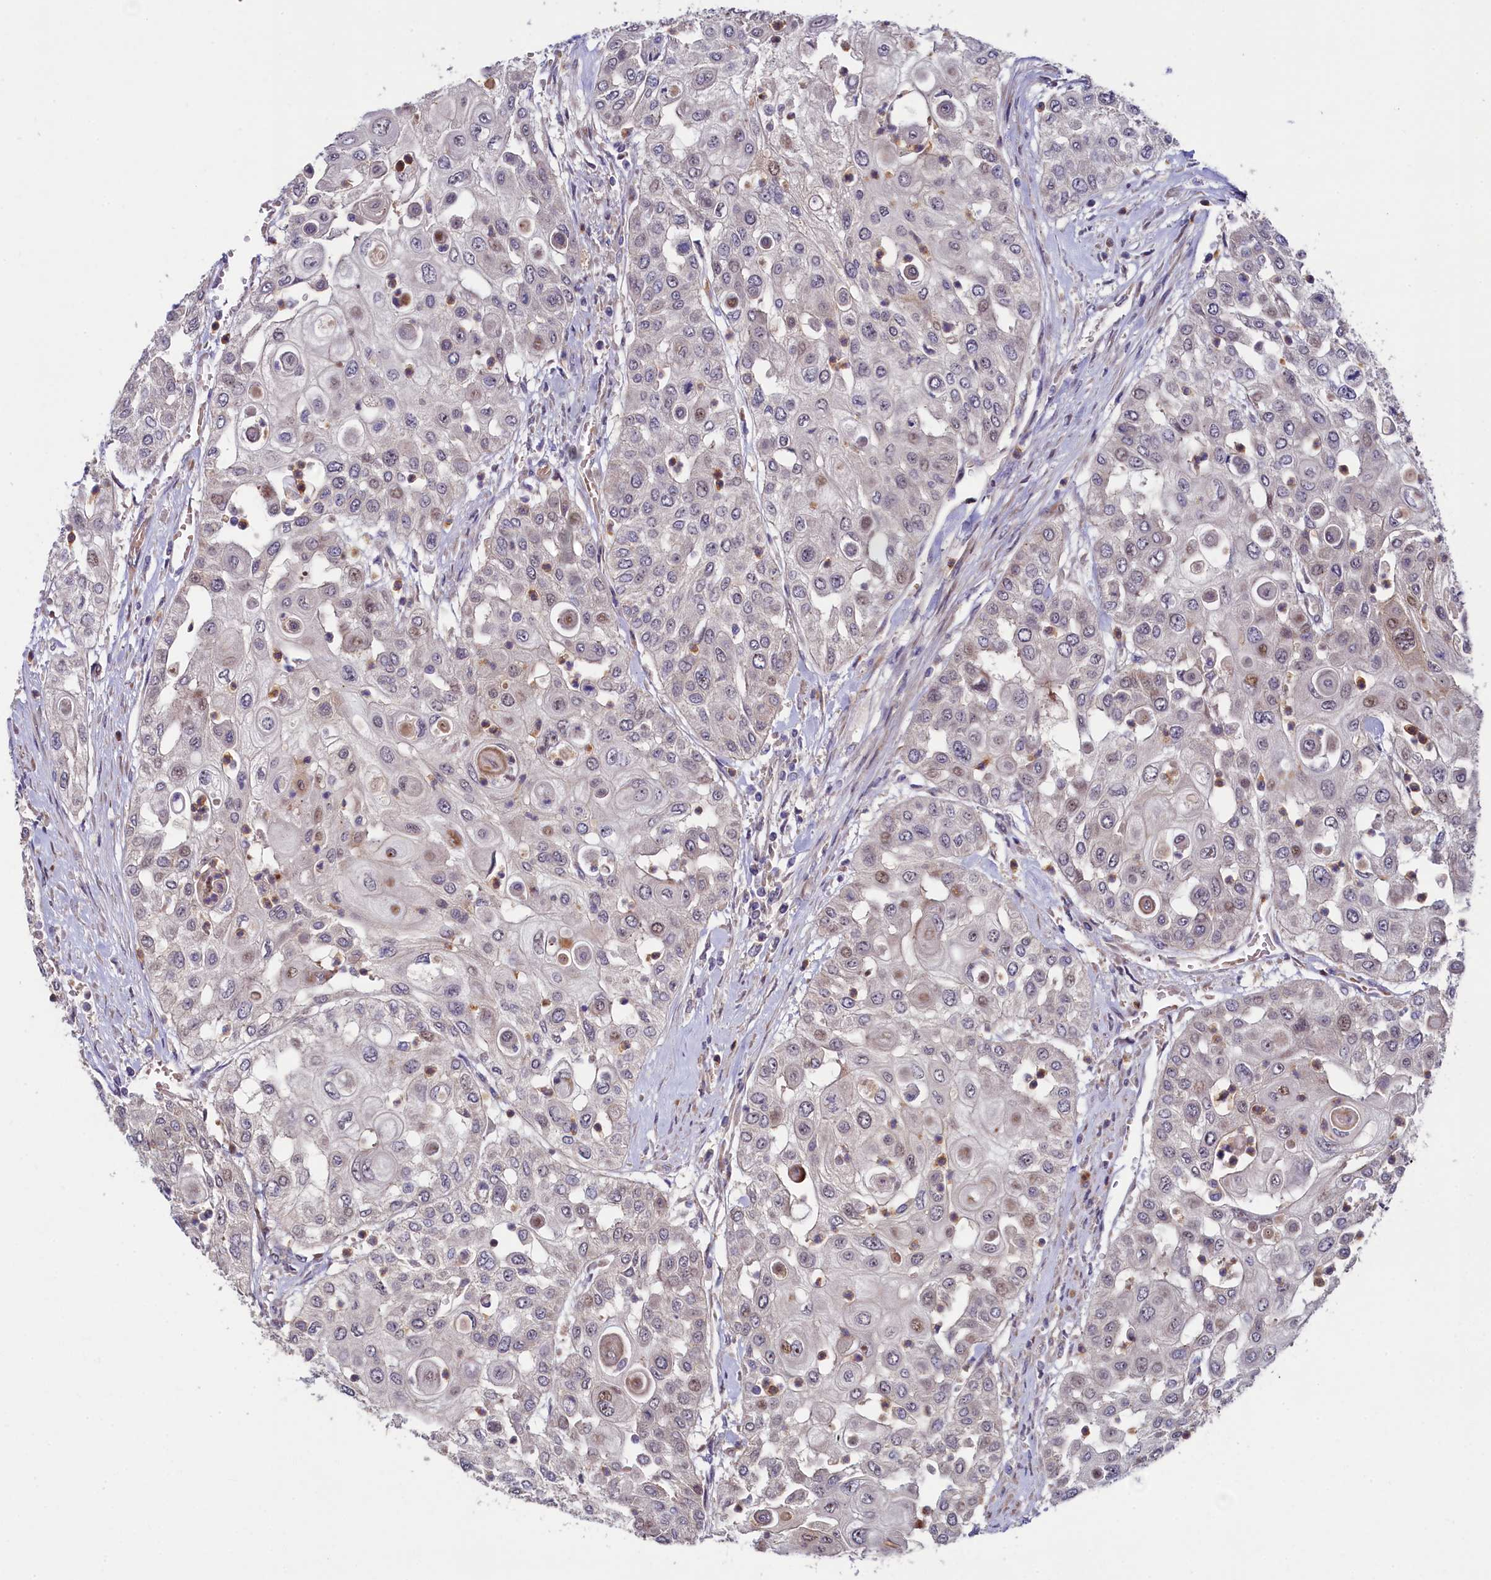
{"staining": {"intensity": "weak", "quantity": "<25%", "location": "cytoplasmic/membranous"}, "tissue": "urothelial cancer", "cell_type": "Tumor cells", "image_type": "cancer", "snomed": [{"axis": "morphology", "description": "Urothelial carcinoma, High grade"}, {"axis": "topography", "description": "Urinary bladder"}], "caption": "DAB immunohistochemical staining of human urothelial cancer demonstrates no significant expression in tumor cells.", "gene": "PIK3C3", "patient": {"sex": "female", "age": 79}}